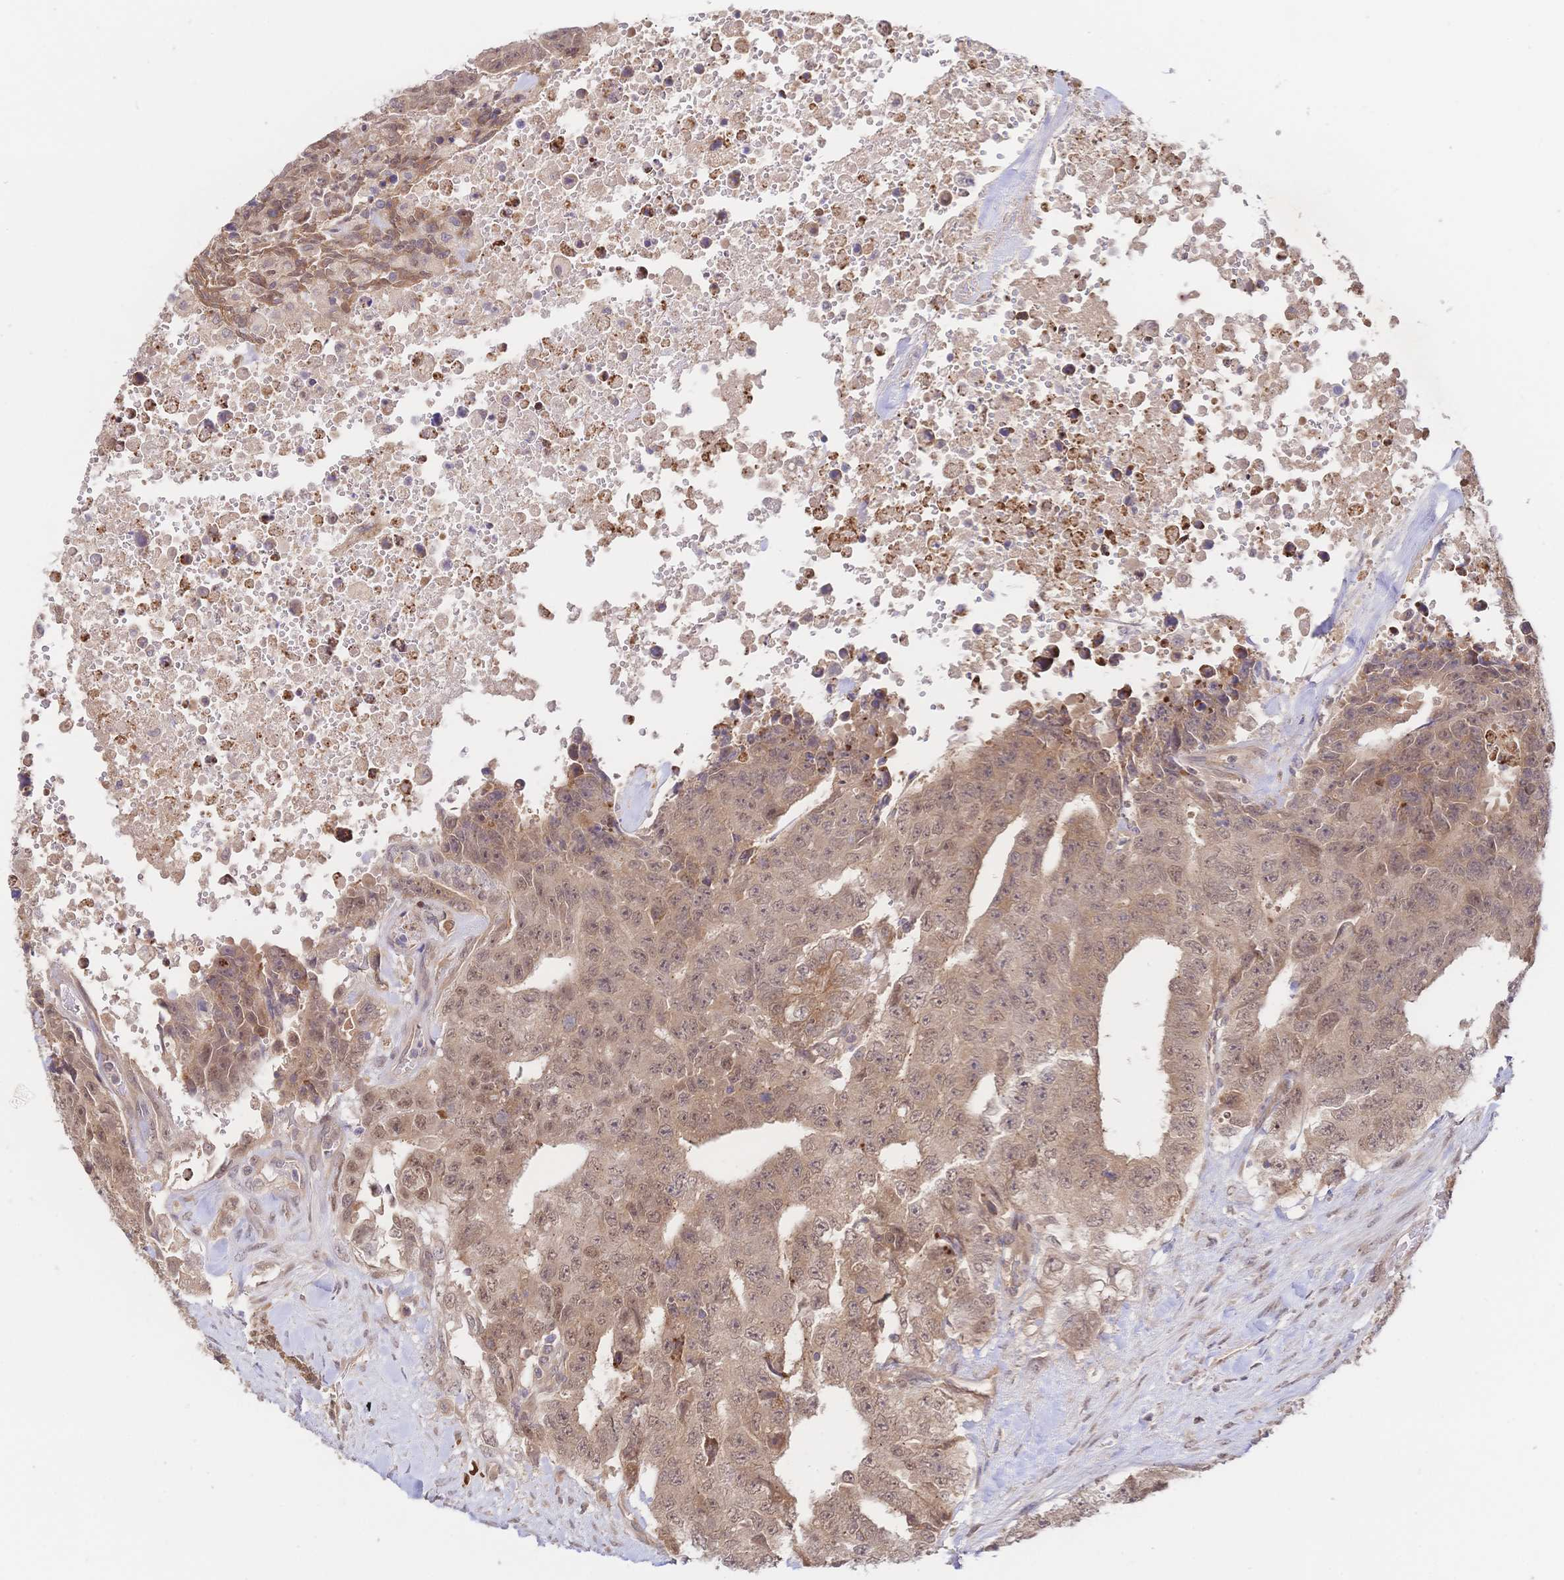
{"staining": {"intensity": "moderate", "quantity": ">75%", "location": "cytoplasmic/membranous,nuclear"}, "tissue": "testis cancer", "cell_type": "Tumor cells", "image_type": "cancer", "snomed": [{"axis": "morphology", "description": "Carcinoma, Embryonal, NOS"}, {"axis": "topography", "description": "Testis"}], "caption": "Immunohistochemical staining of embryonal carcinoma (testis) shows medium levels of moderate cytoplasmic/membranous and nuclear protein staining in about >75% of tumor cells.", "gene": "LMO4", "patient": {"sex": "male", "age": 24}}